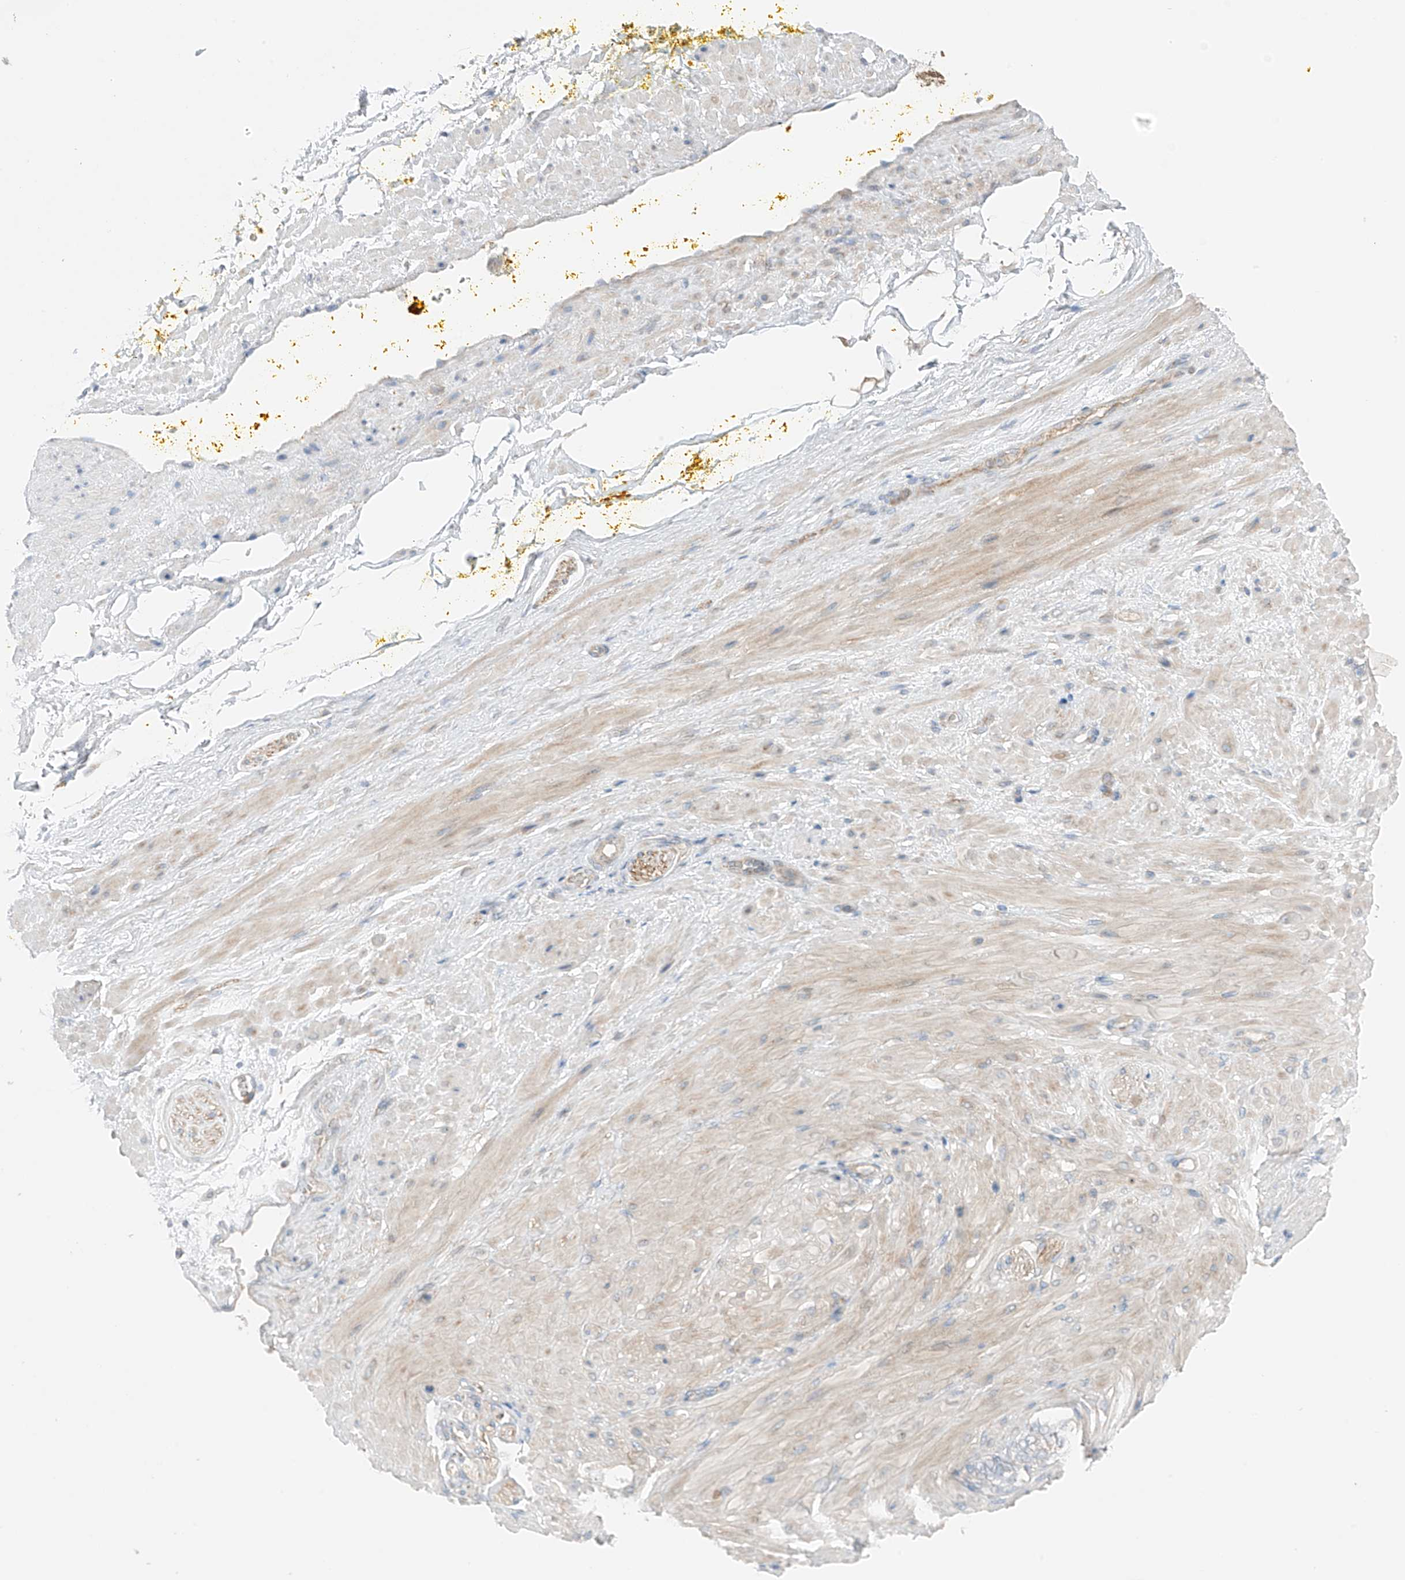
{"staining": {"intensity": "negative", "quantity": "none", "location": "none"}, "tissue": "adipose tissue", "cell_type": "Adipocytes", "image_type": "normal", "snomed": [{"axis": "morphology", "description": "Normal tissue, NOS"}, {"axis": "morphology", "description": "Adenocarcinoma, Low grade"}, {"axis": "topography", "description": "Prostate"}, {"axis": "topography", "description": "Peripheral nerve tissue"}], "caption": "Image shows no significant protein staining in adipocytes of normal adipose tissue.", "gene": "NALCN", "patient": {"sex": "male", "age": 63}}